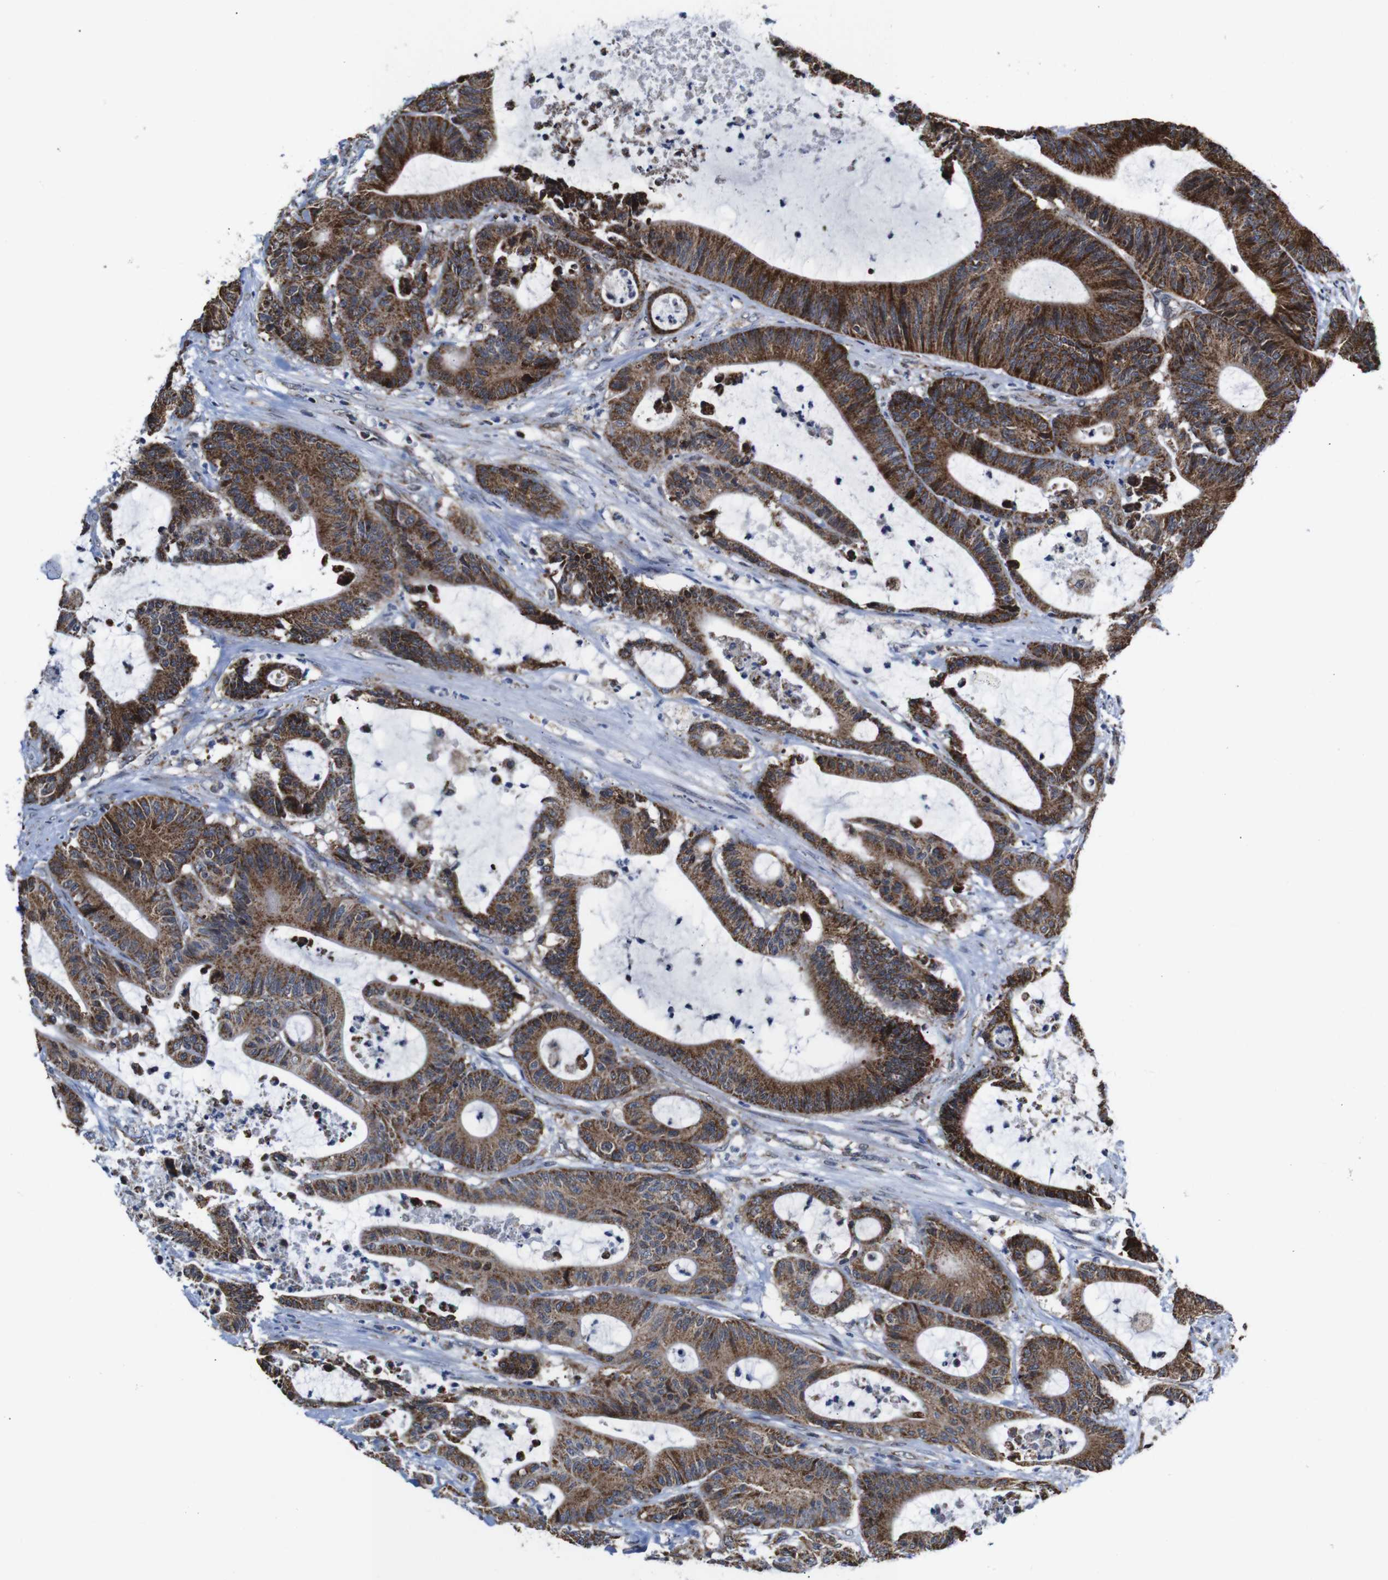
{"staining": {"intensity": "strong", "quantity": ">75%", "location": "cytoplasmic/membranous"}, "tissue": "colorectal cancer", "cell_type": "Tumor cells", "image_type": "cancer", "snomed": [{"axis": "morphology", "description": "Adenocarcinoma, NOS"}, {"axis": "topography", "description": "Colon"}], "caption": "Human colorectal adenocarcinoma stained with a protein marker exhibits strong staining in tumor cells.", "gene": "C17orf80", "patient": {"sex": "female", "age": 84}}